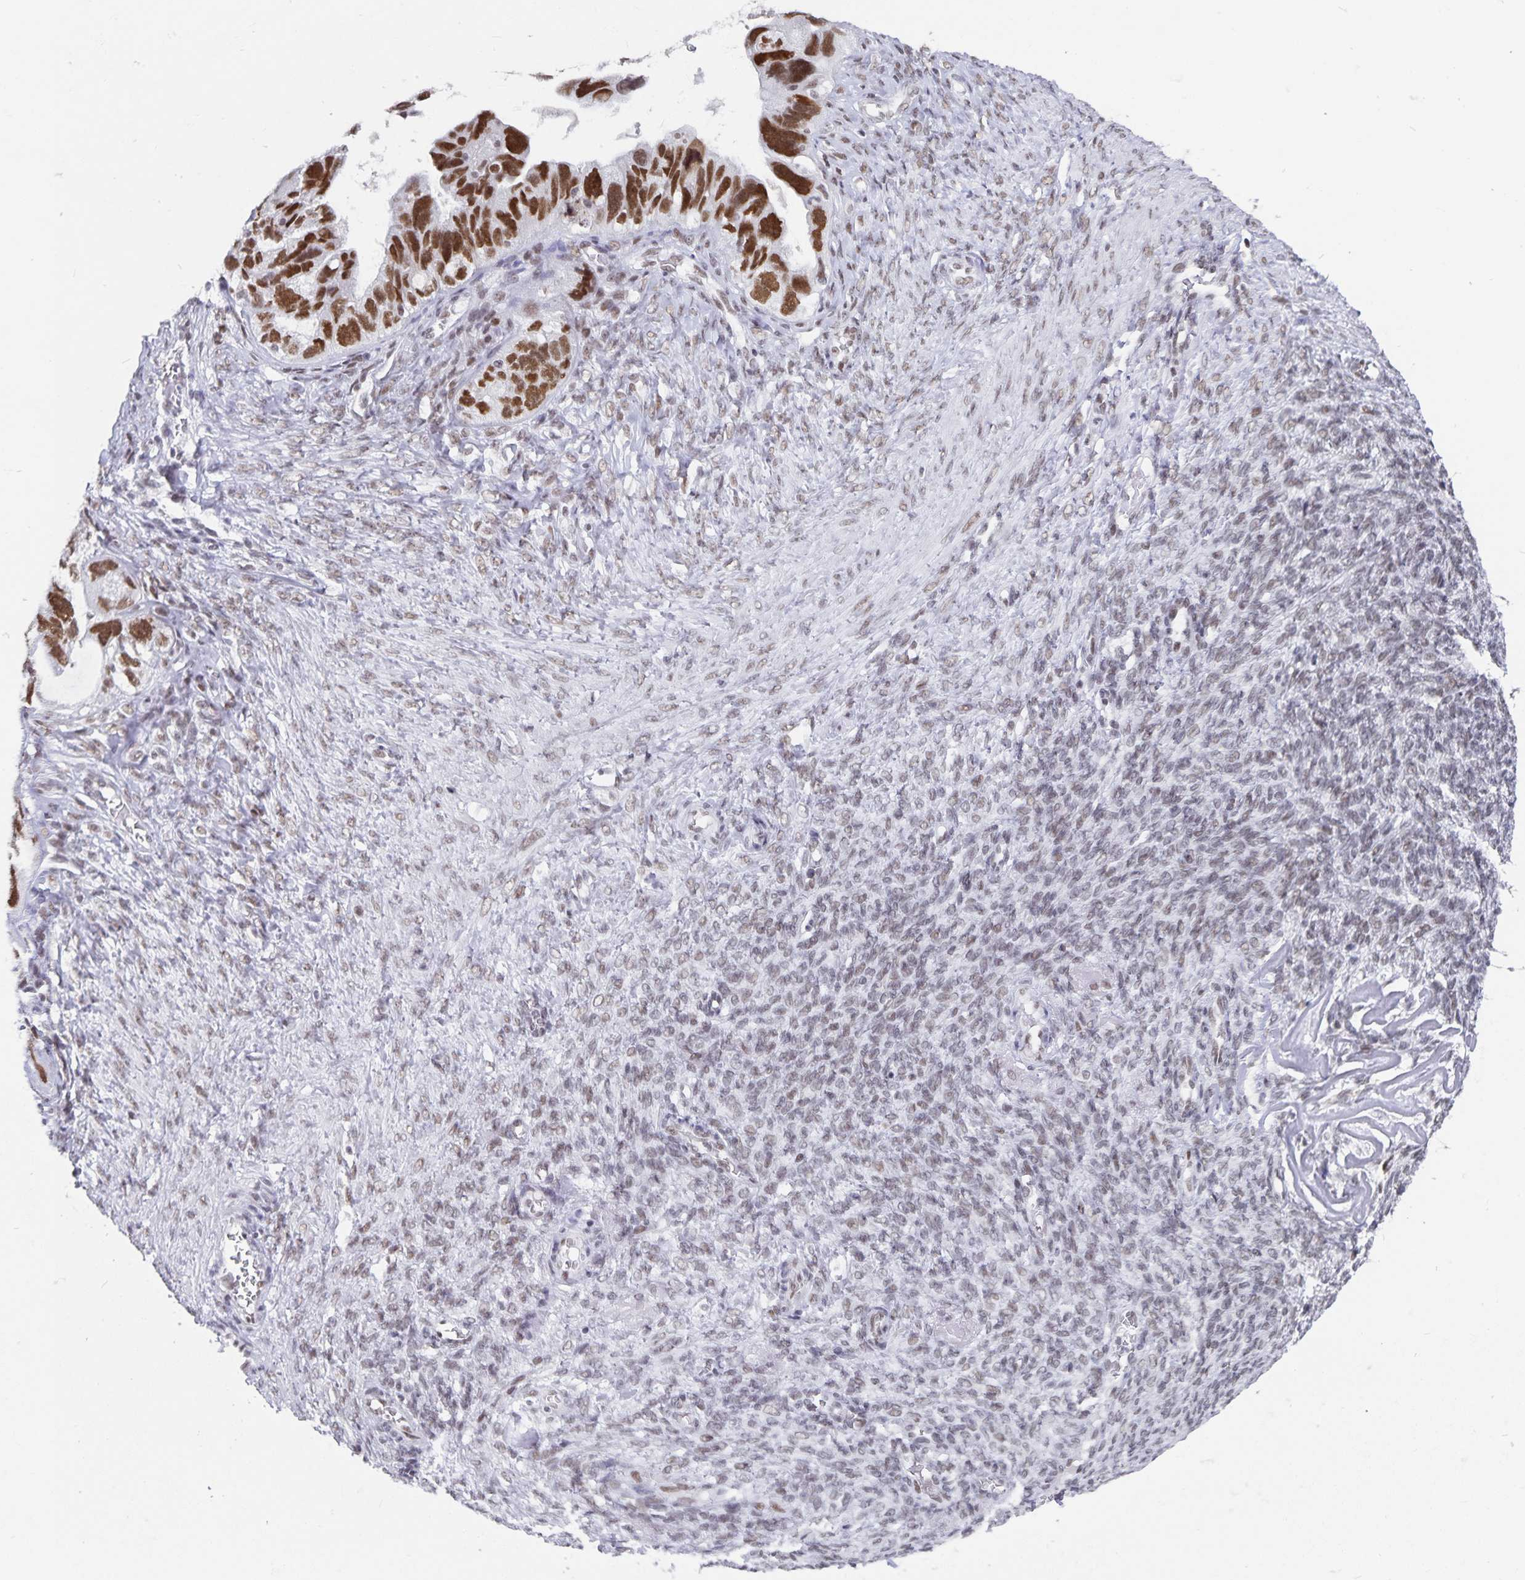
{"staining": {"intensity": "strong", "quantity": ">75%", "location": "nuclear"}, "tissue": "ovarian cancer", "cell_type": "Tumor cells", "image_type": "cancer", "snomed": [{"axis": "morphology", "description": "Cystadenocarcinoma, serous, NOS"}, {"axis": "topography", "description": "Ovary"}], "caption": "This is a histology image of IHC staining of ovarian cancer, which shows strong expression in the nuclear of tumor cells.", "gene": "PBX2", "patient": {"sex": "female", "age": 60}}